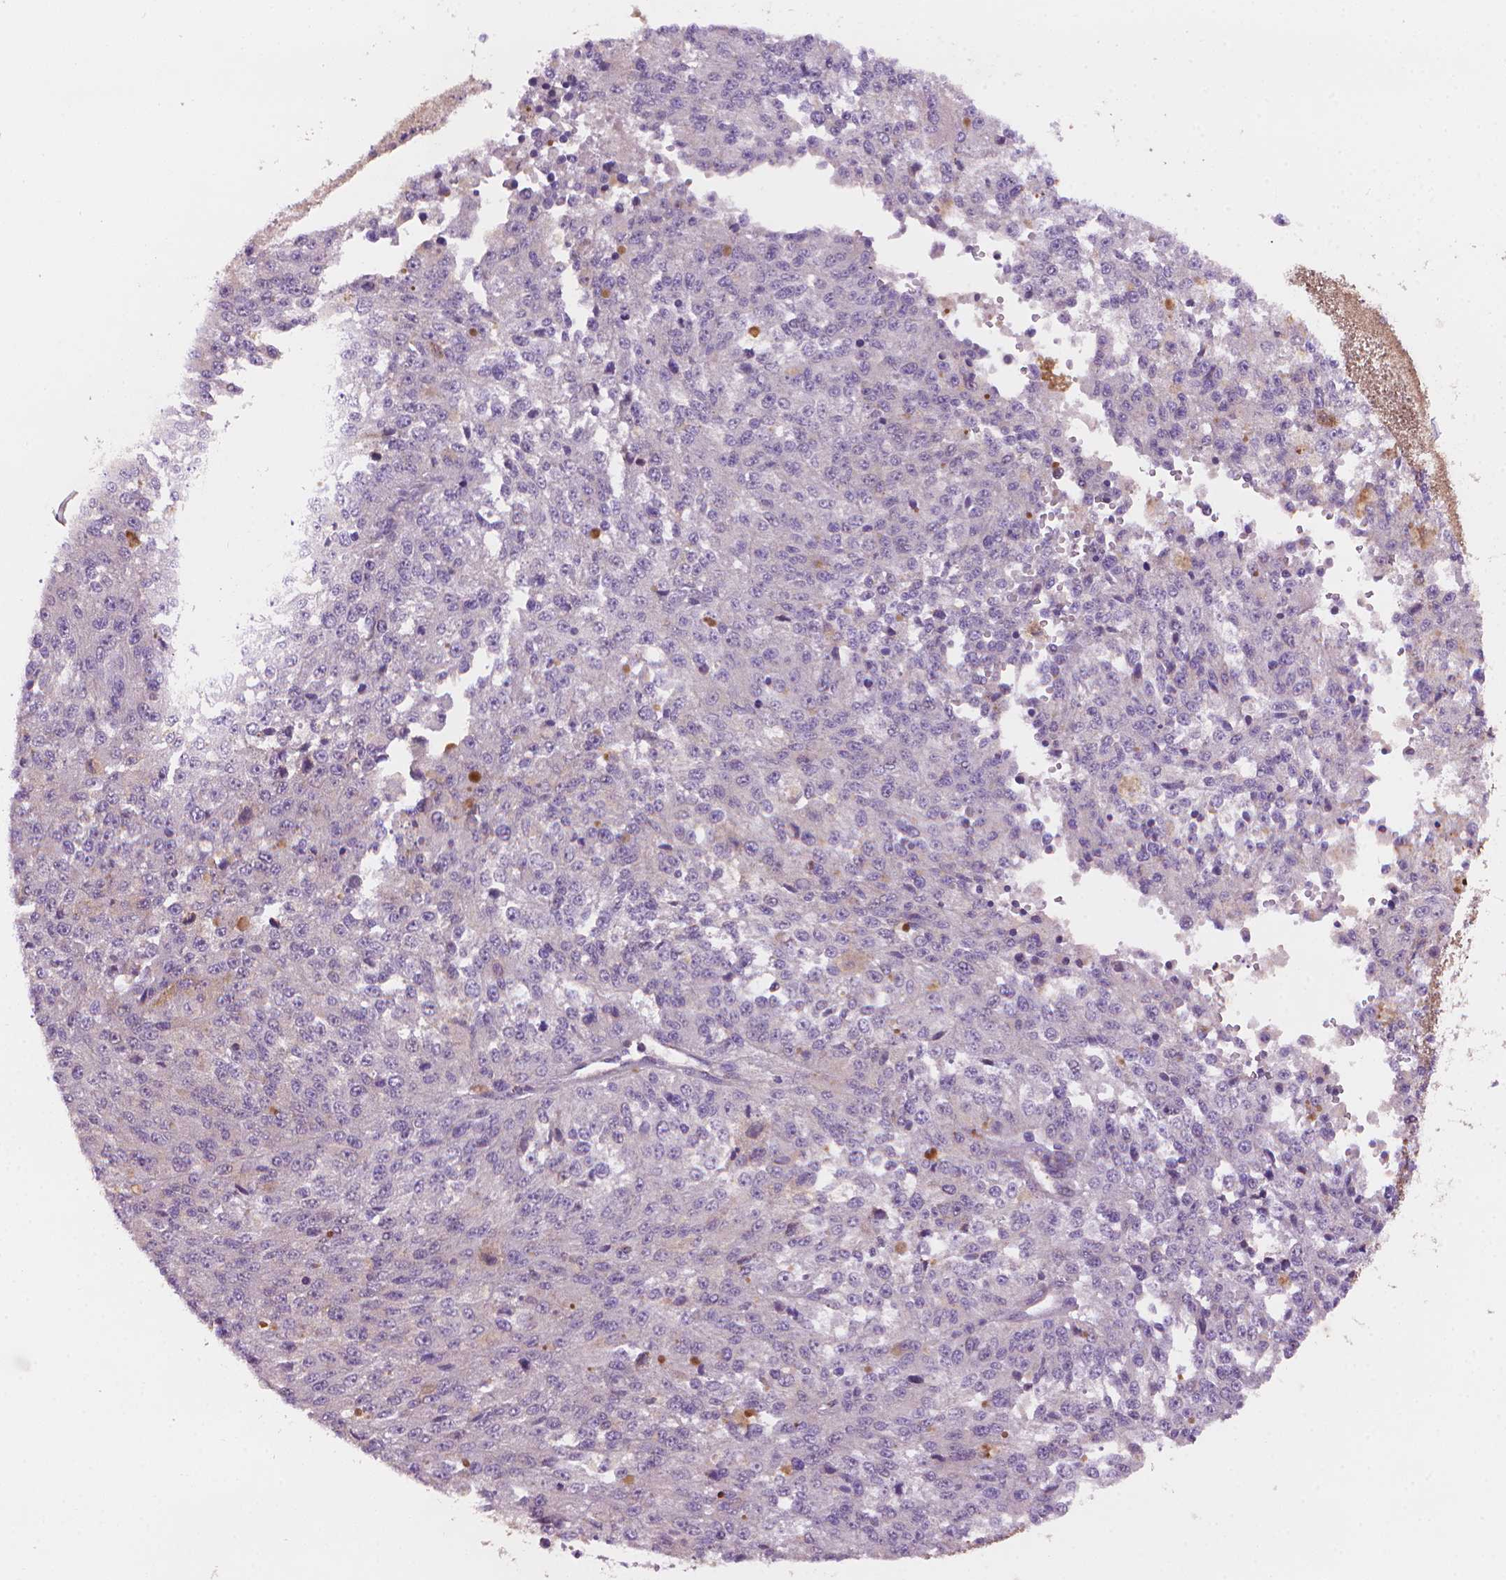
{"staining": {"intensity": "negative", "quantity": "none", "location": "none"}, "tissue": "melanoma", "cell_type": "Tumor cells", "image_type": "cancer", "snomed": [{"axis": "morphology", "description": "Malignant melanoma, Metastatic site"}, {"axis": "topography", "description": "Lymph node"}], "caption": "Immunohistochemical staining of melanoma shows no significant staining in tumor cells.", "gene": "AMMECR1", "patient": {"sex": "female", "age": 64}}